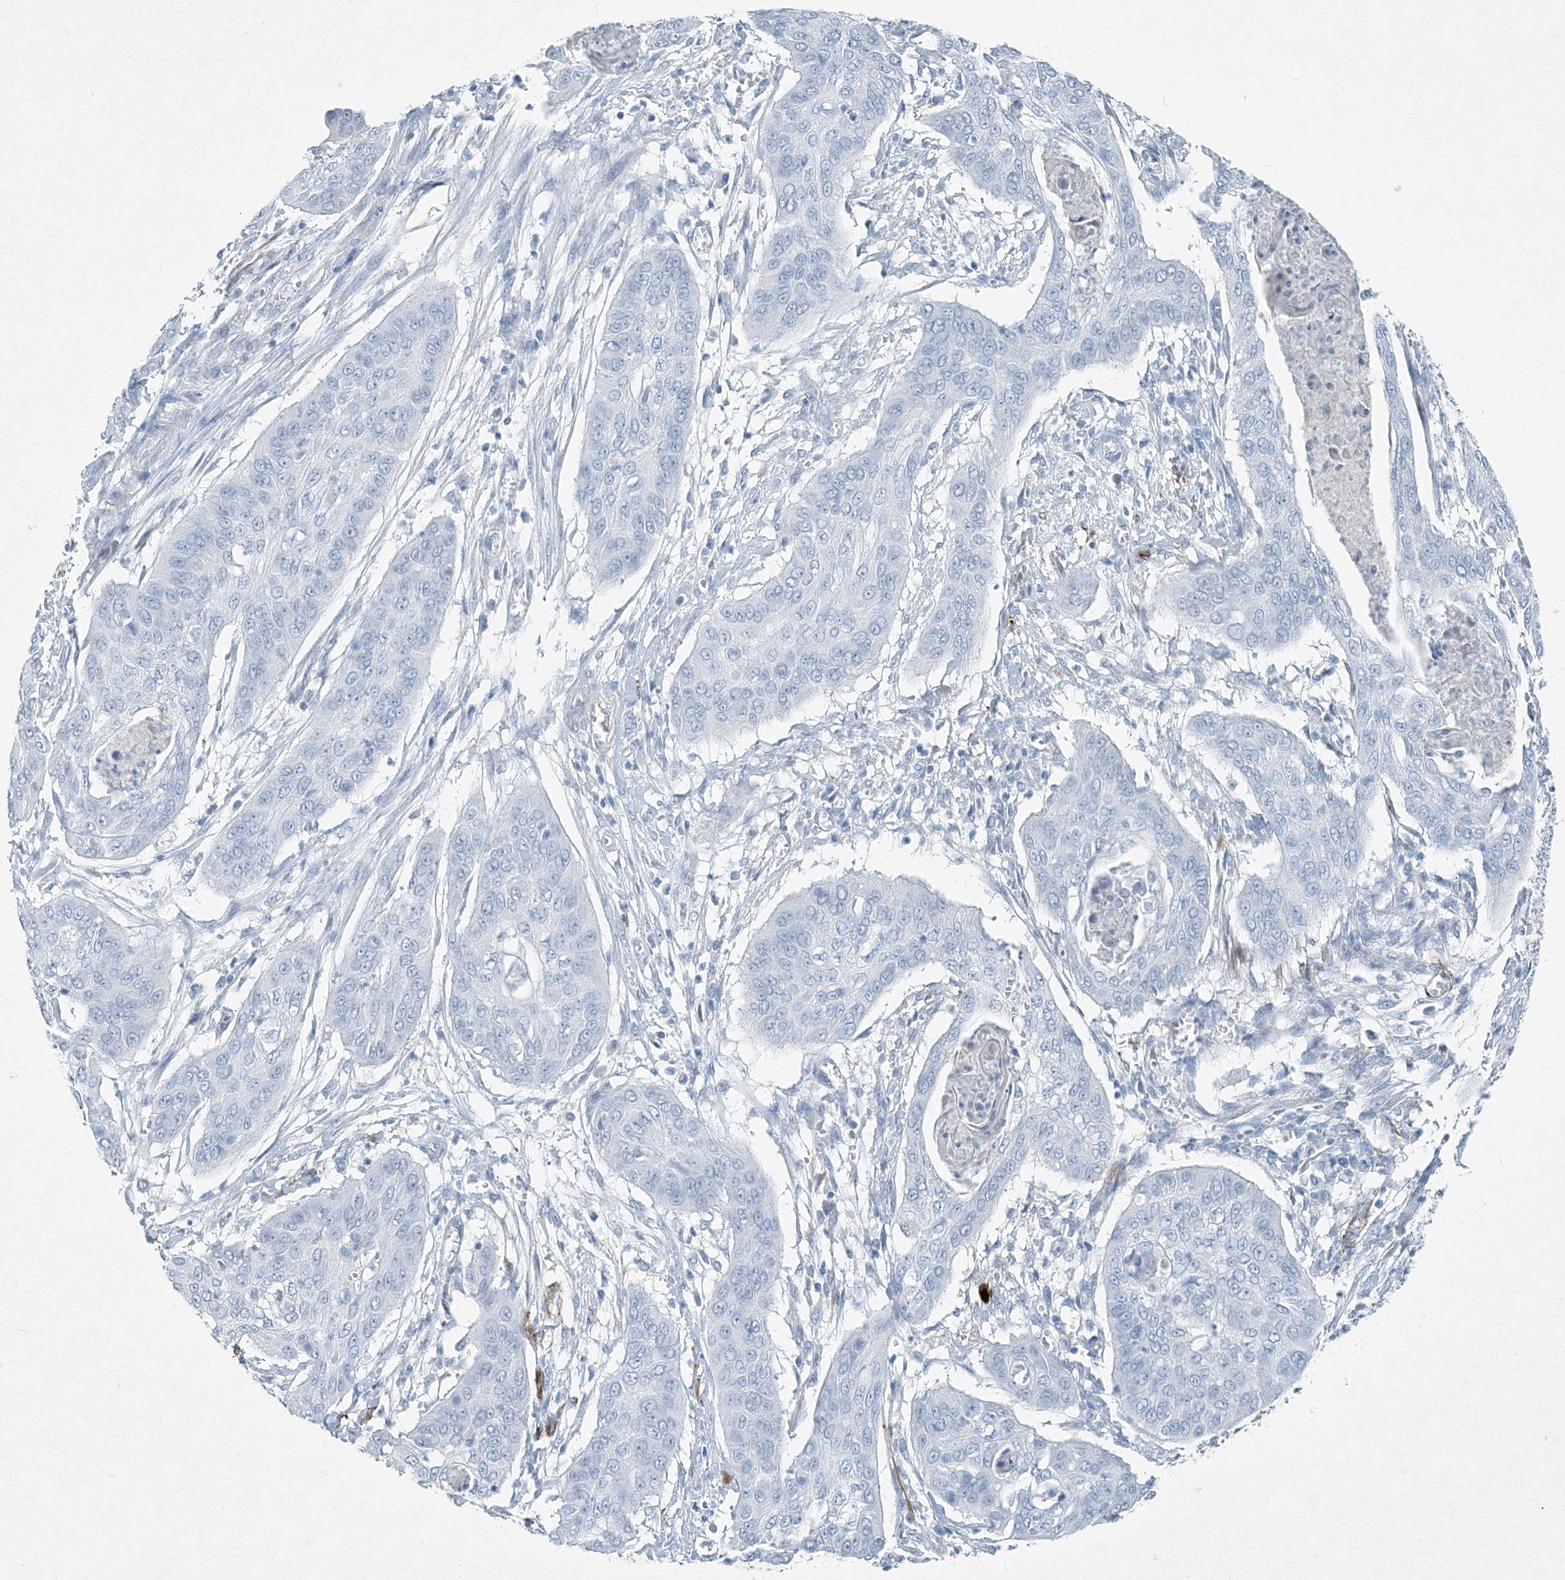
{"staining": {"intensity": "negative", "quantity": "none", "location": "none"}, "tissue": "cervical cancer", "cell_type": "Tumor cells", "image_type": "cancer", "snomed": [{"axis": "morphology", "description": "Squamous cell carcinoma, NOS"}, {"axis": "topography", "description": "Cervix"}], "caption": "DAB immunohistochemical staining of human cervical cancer displays no significant staining in tumor cells. (DAB (3,3'-diaminobenzidine) immunohistochemistry (IHC) visualized using brightfield microscopy, high magnification).", "gene": "PGM5", "patient": {"sex": "female", "age": 39}}